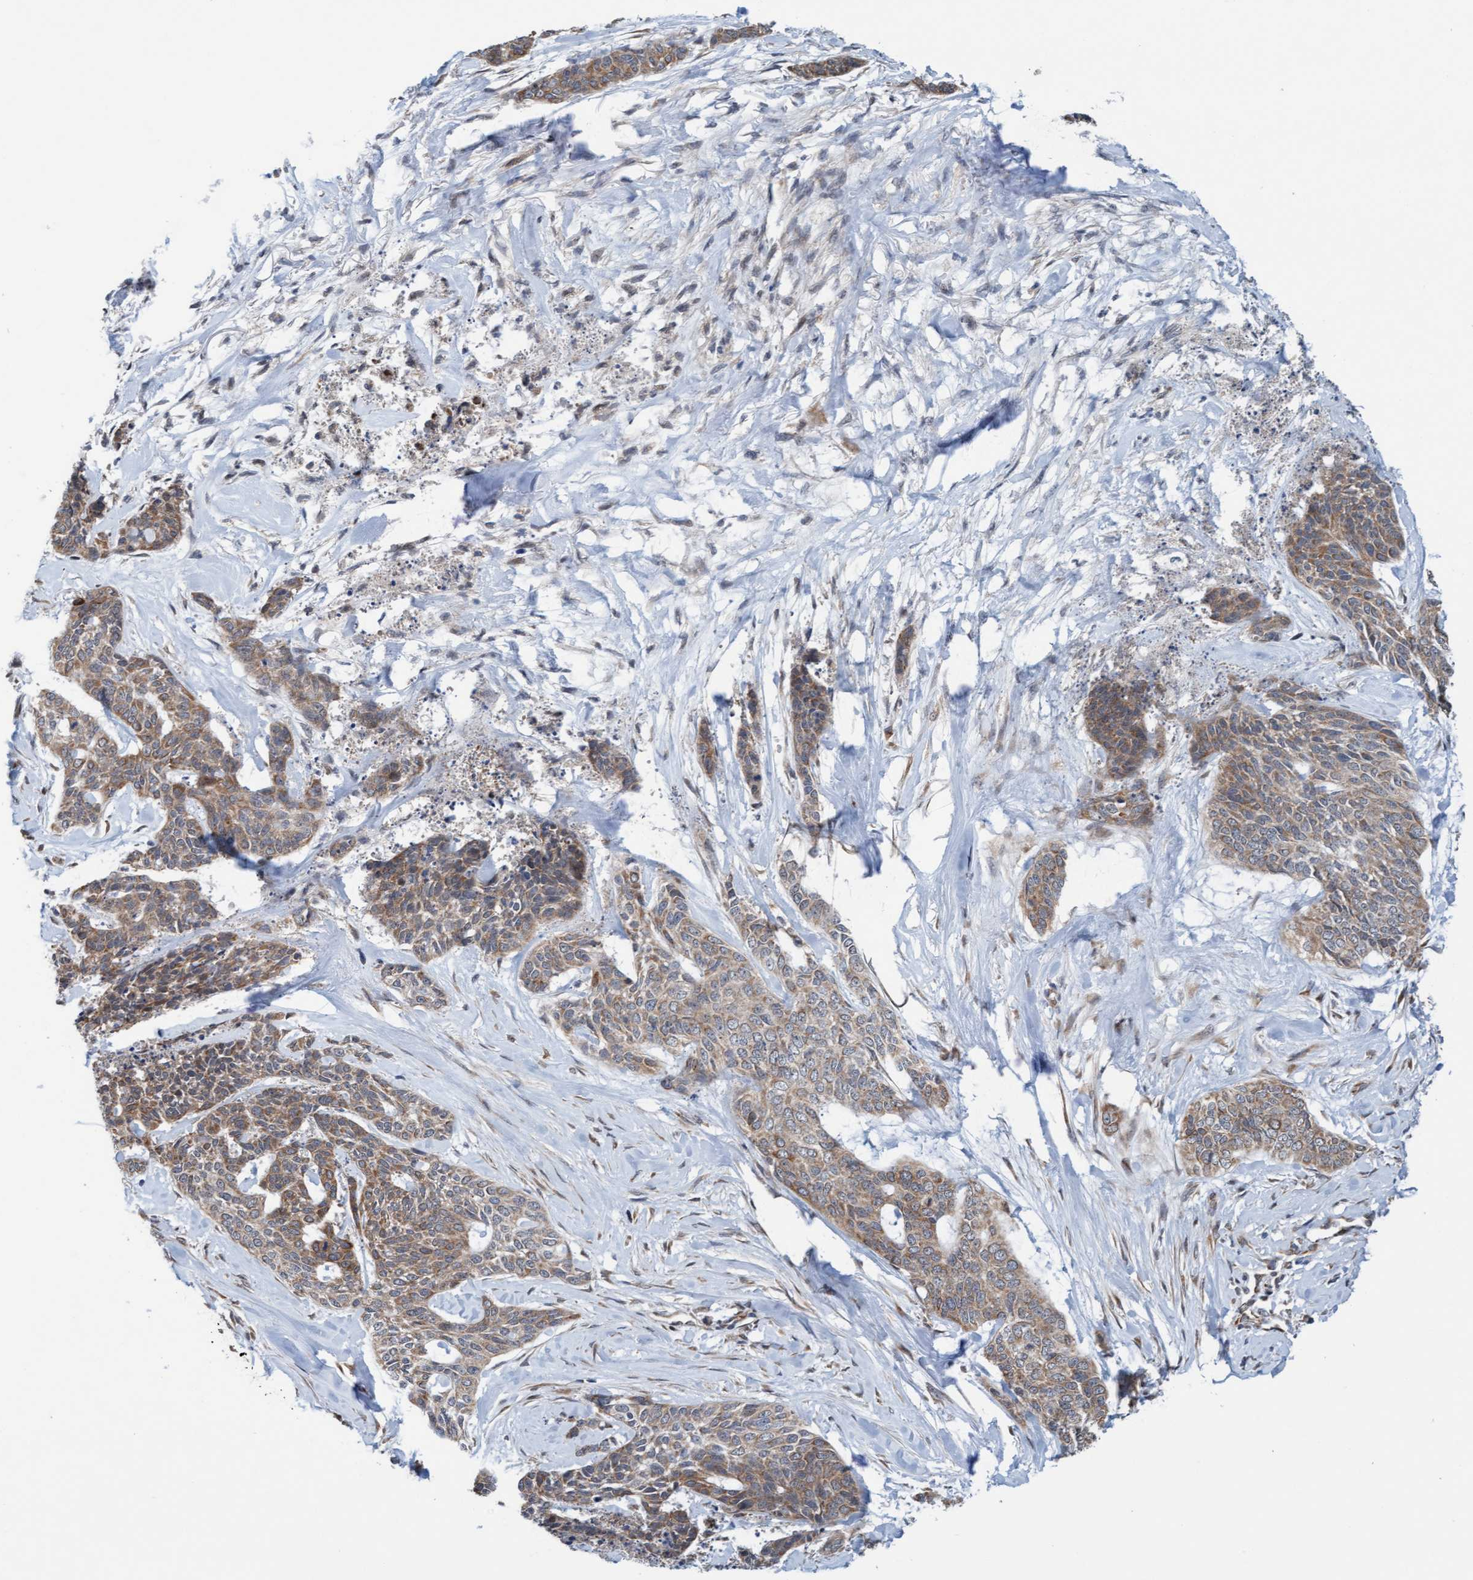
{"staining": {"intensity": "moderate", "quantity": ">75%", "location": "cytoplasmic/membranous"}, "tissue": "skin cancer", "cell_type": "Tumor cells", "image_type": "cancer", "snomed": [{"axis": "morphology", "description": "Basal cell carcinoma"}, {"axis": "topography", "description": "Skin"}], "caption": "Tumor cells demonstrate medium levels of moderate cytoplasmic/membranous expression in about >75% of cells in basal cell carcinoma (skin).", "gene": "ZNF566", "patient": {"sex": "female", "age": 64}}